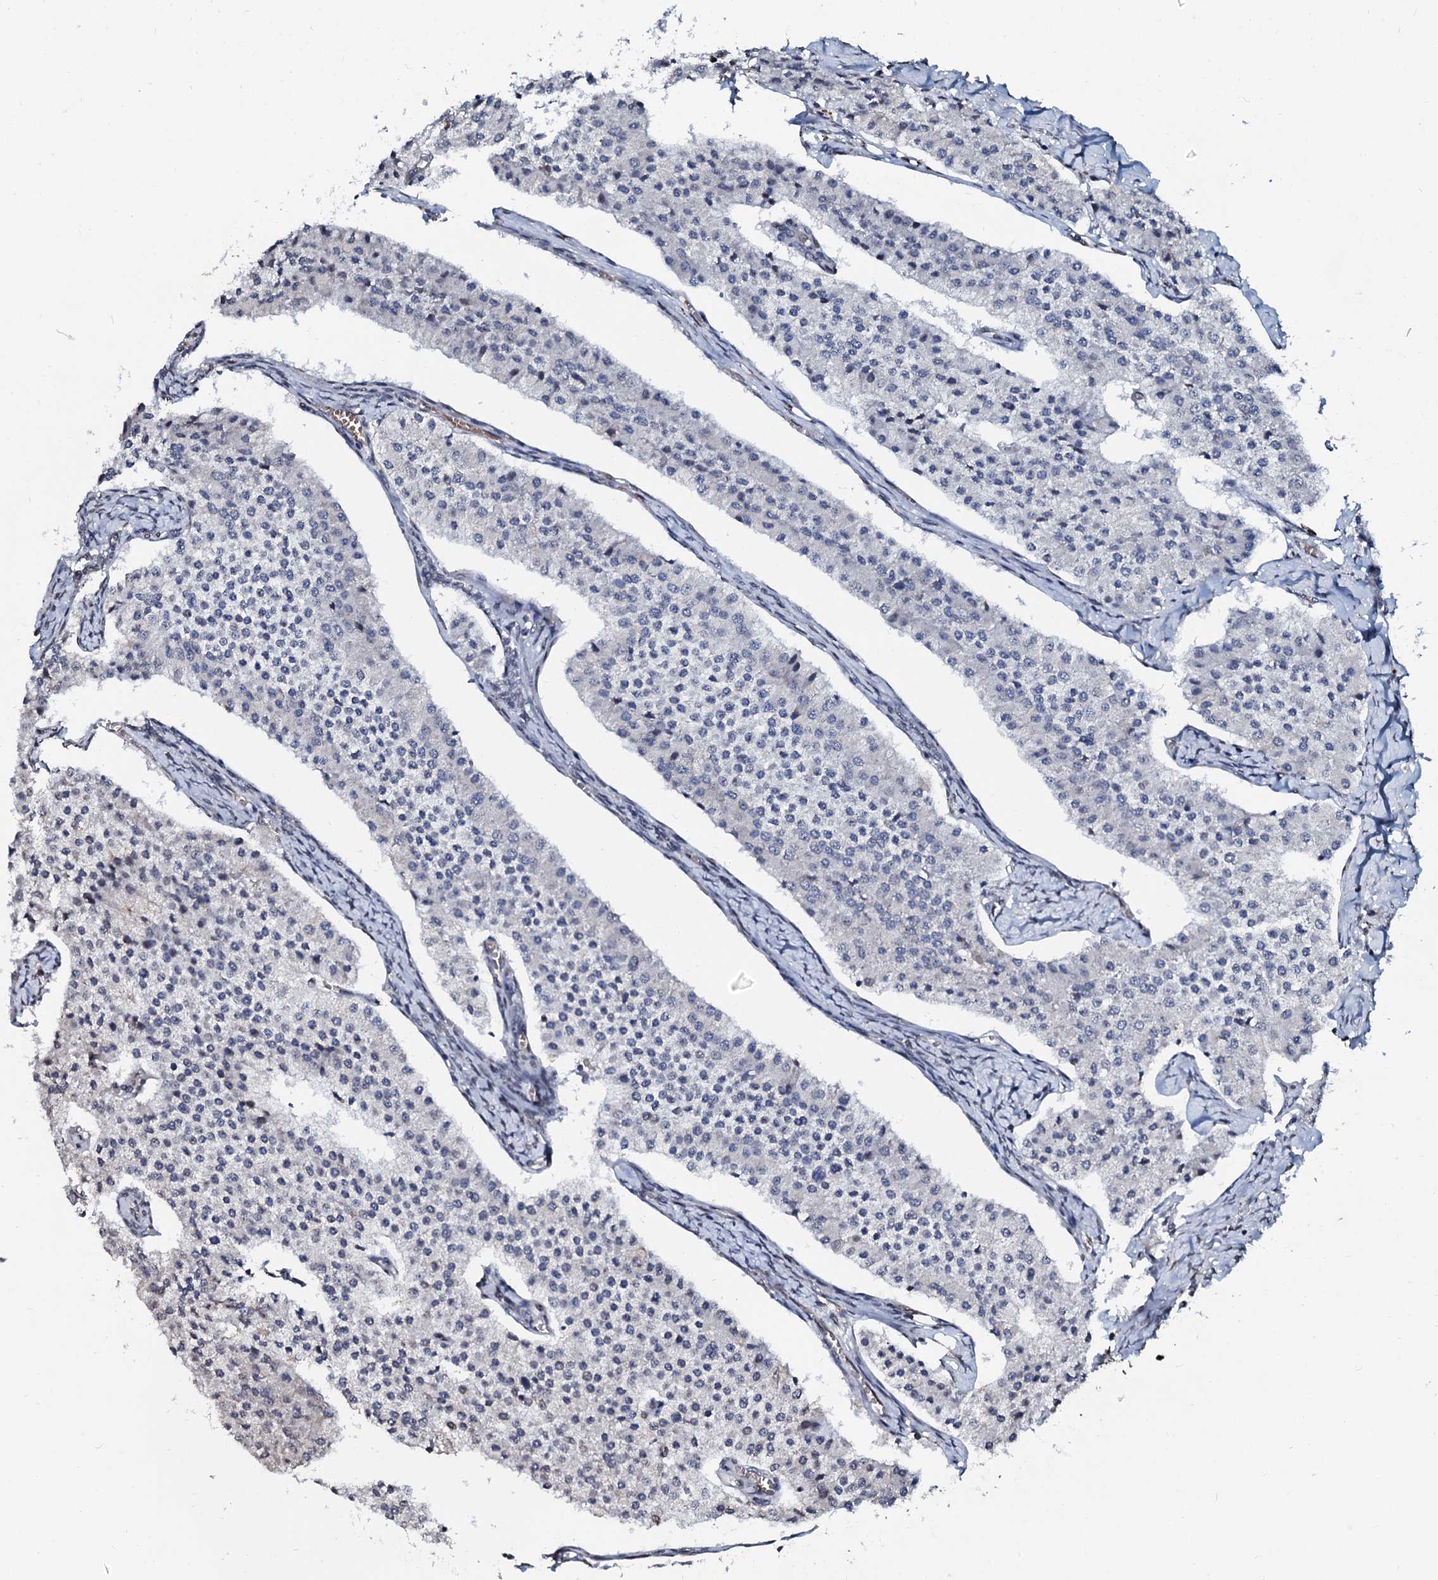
{"staining": {"intensity": "negative", "quantity": "none", "location": "none"}, "tissue": "carcinoid", "cell_type": "Tumor cells", "image_type": "cancer", "snomed": [{"axis": "morphology", "description": "Carcinoid, malignant, NOS"}, {"axis": "topography", "description": "Colon"}], "caption": "The micrograph exhibits no significant staining in tumor cells of carcinoid (malignant). (Stains: DAB (3,3'-diaminobenzidine) IHC with hematoxylin counter stain, Microscopy: brightfield microscopy at high magnification).", "gene": "NRP2", "patient": {"sex": "female", "age": 52}}